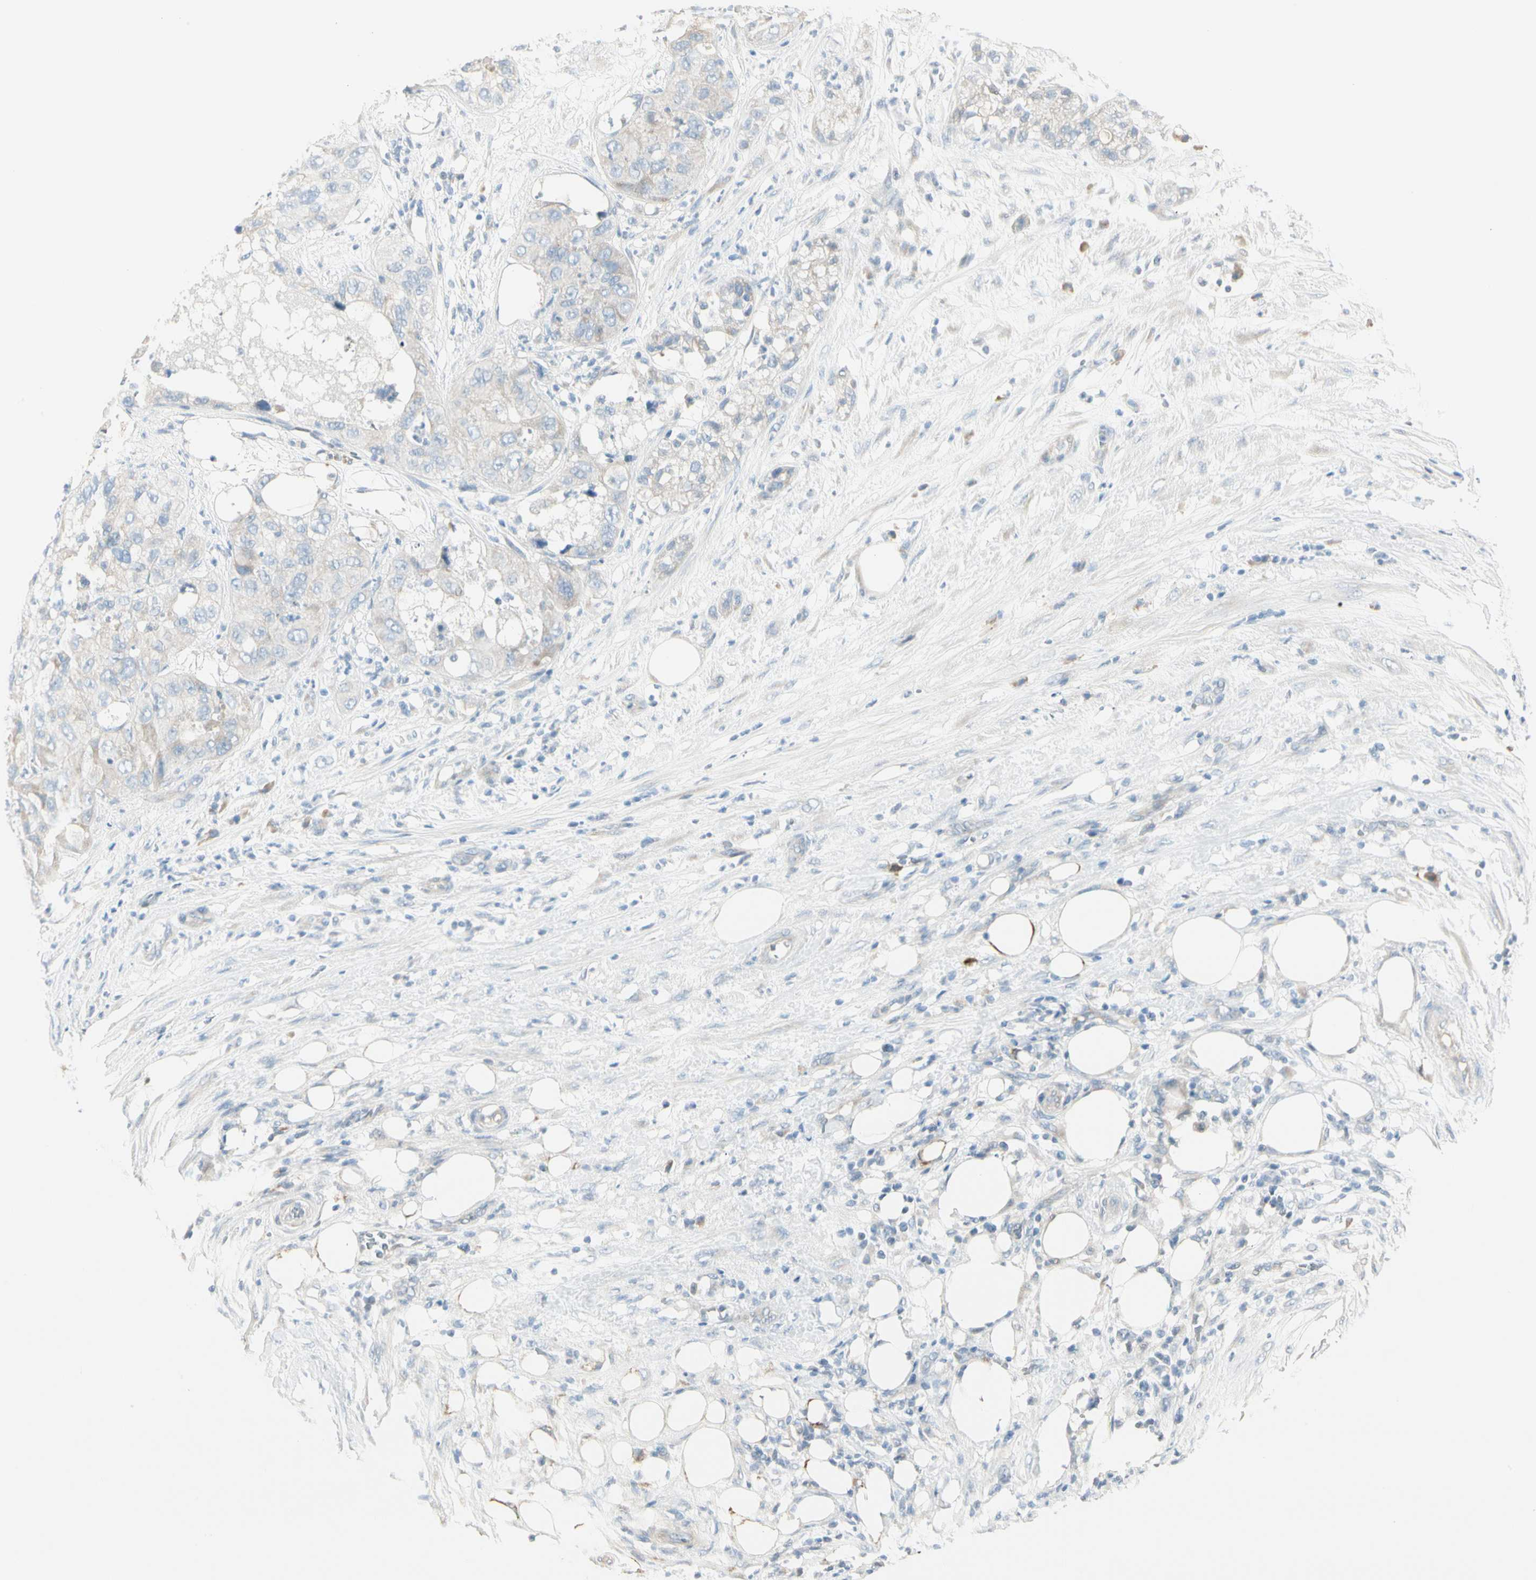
{"staining": {"intensity": "weak", "quantity": "<25%", "location": "cytoplasmic/membranous"}, "tissue": "pancreatic cancer", "cell_type": "Tumor cells", "image_type": "cancer", "snomed": [{"axis": "morphology", "description": "Adenocarcinoma, NOS"}, {"axis": "topography", "description": "Pancreas"}], "caption": "DAB immunohistochemical staining of human adenocarcinoma (pancreatic) displays no significant expression in tumor cells.", "gene": "SLC6A15", "patient": {"sex": "female", "age": 78}}